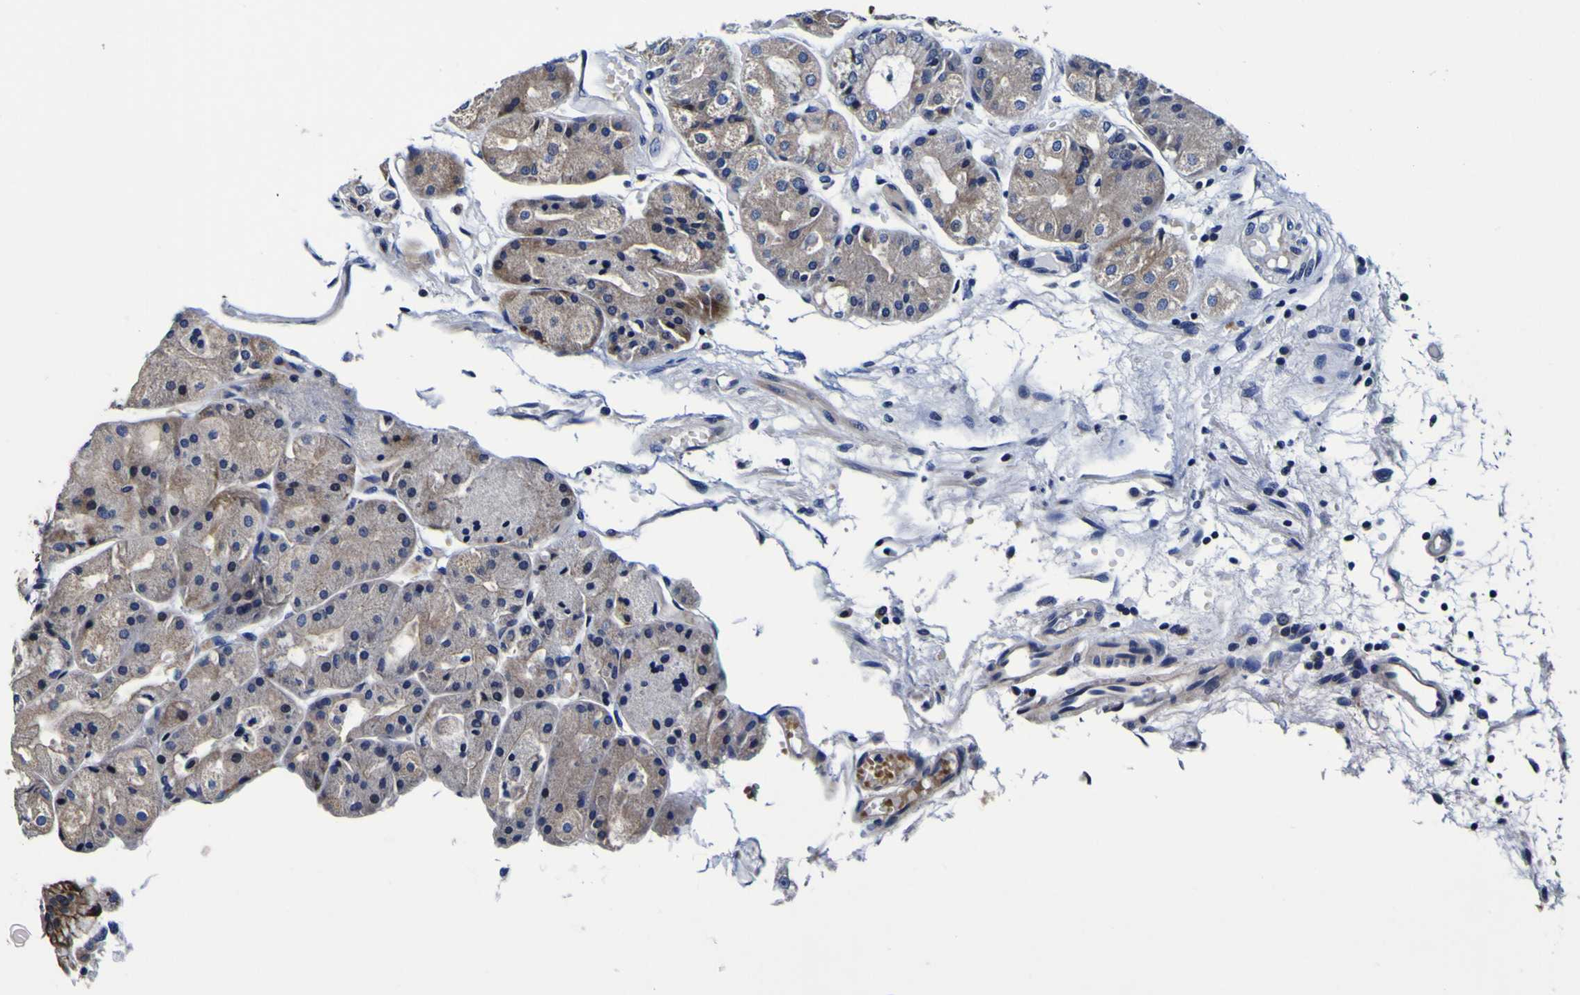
{"staining": {"intensity": "moderate", "quantity": ">75%", "location": "cytoplasmic/membranous"}, "tissue": "stomach", "cell_type": "Glandular cells", "image_type": "normal", "snomed": [{"axis": "morphology", "description": "Normal tissue, NOS"}, {"axis": "topography", "description": "Stomach, upper"}], "caption": "DAB immunohistochemical staining of benign stomach exhibits moderate cytoplasmic/membranous protein positivity in approximately >75% of glandular cells. (Stains: DAB (3,3'-diaminobenzidine) in brown, nuclei in blue, Microscopy: brightfield microscopy at high magnification).", "gene": "PDLIM4", "patient": {"sex": "male", "age": 72}}